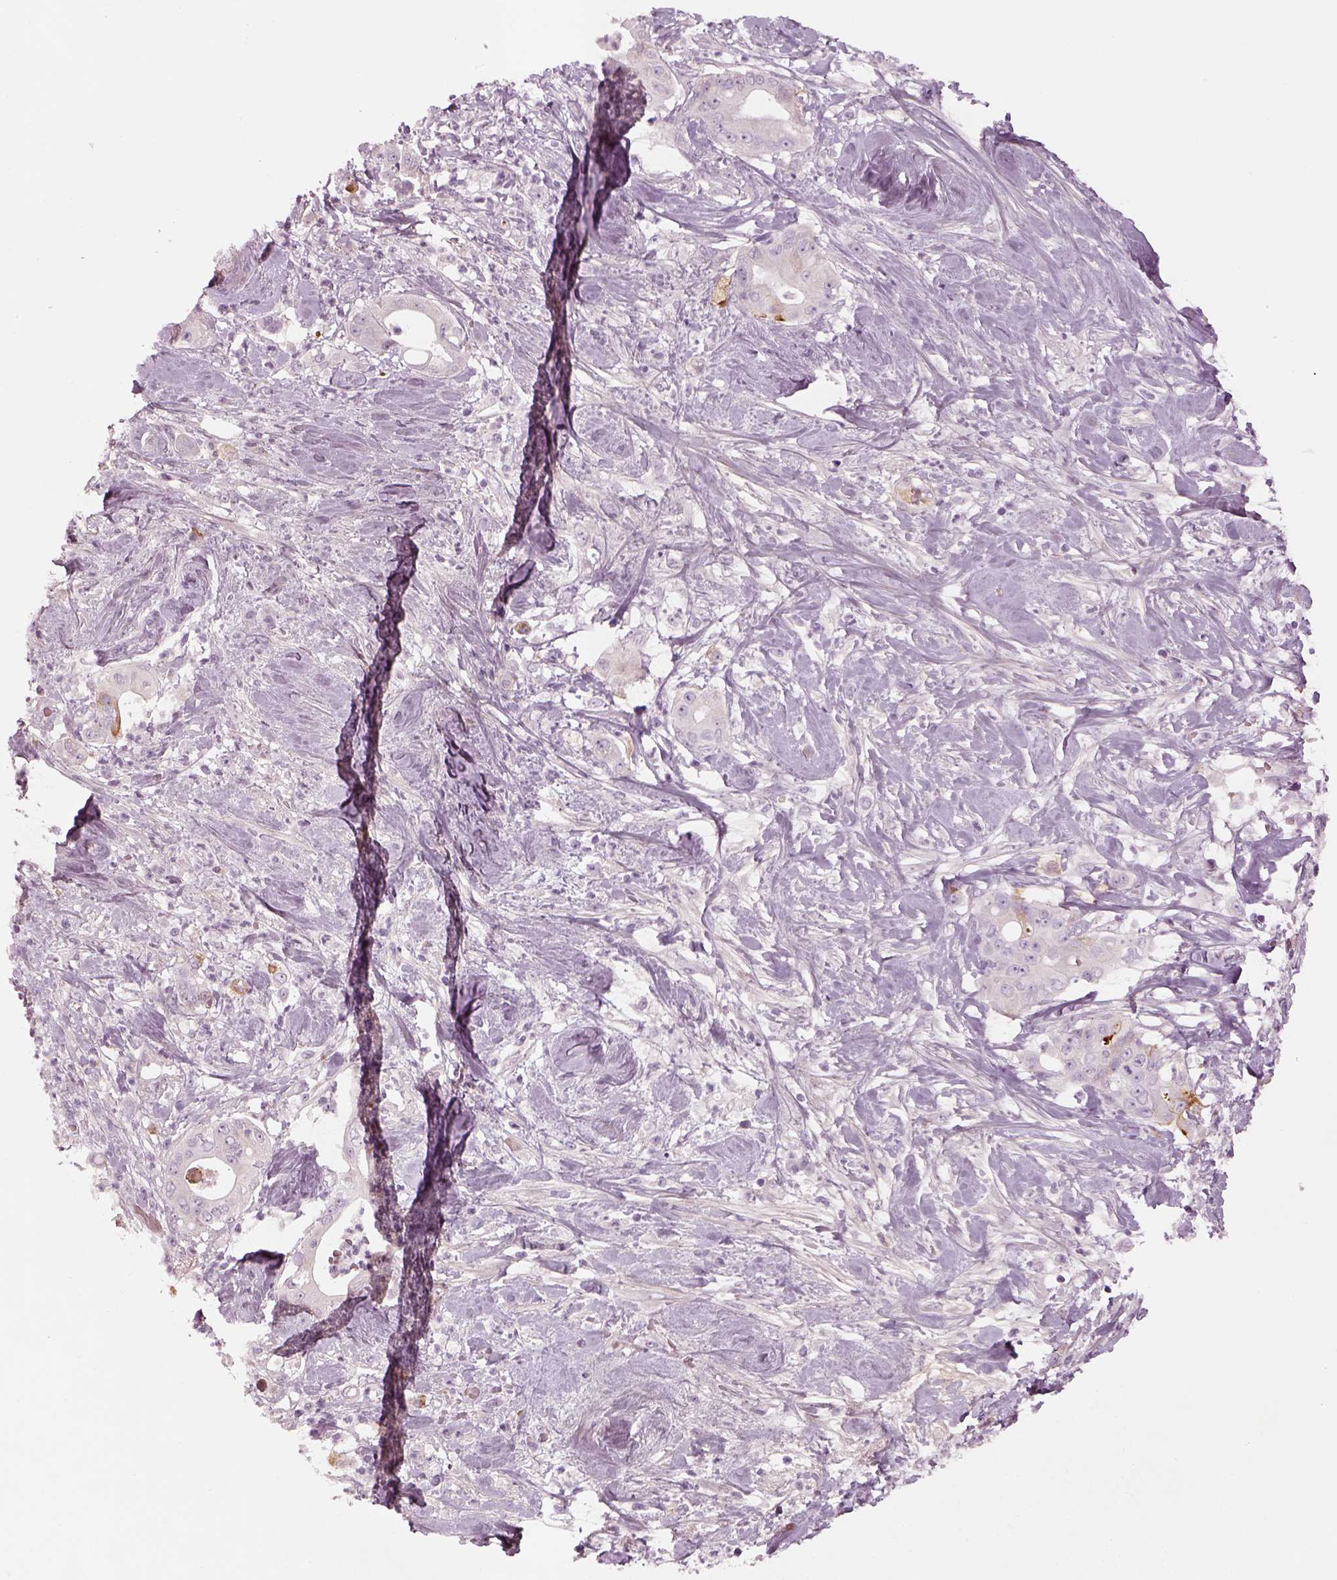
{"staining": {"intensity": "negative", "quantity": "none", "location": "none"}, "tissue": "pancreatic cancer", "cell_type": "Tumor cells", "image_type": "cancer", "snomed": [{"axis": "morphology", "description": "Adenocarcinoma, NOS"}, {"axis": "topography", "description": "Pancreas"}], "caption": "A high-resolution histopathology image shows immunohistochemistry staining of pancreatic cancer (adenocarcinoma), which exhibits no significant staining in tumor cells.", "gene": "PABPC1L2B", "patient": {"sex": "male", "age": 71}}